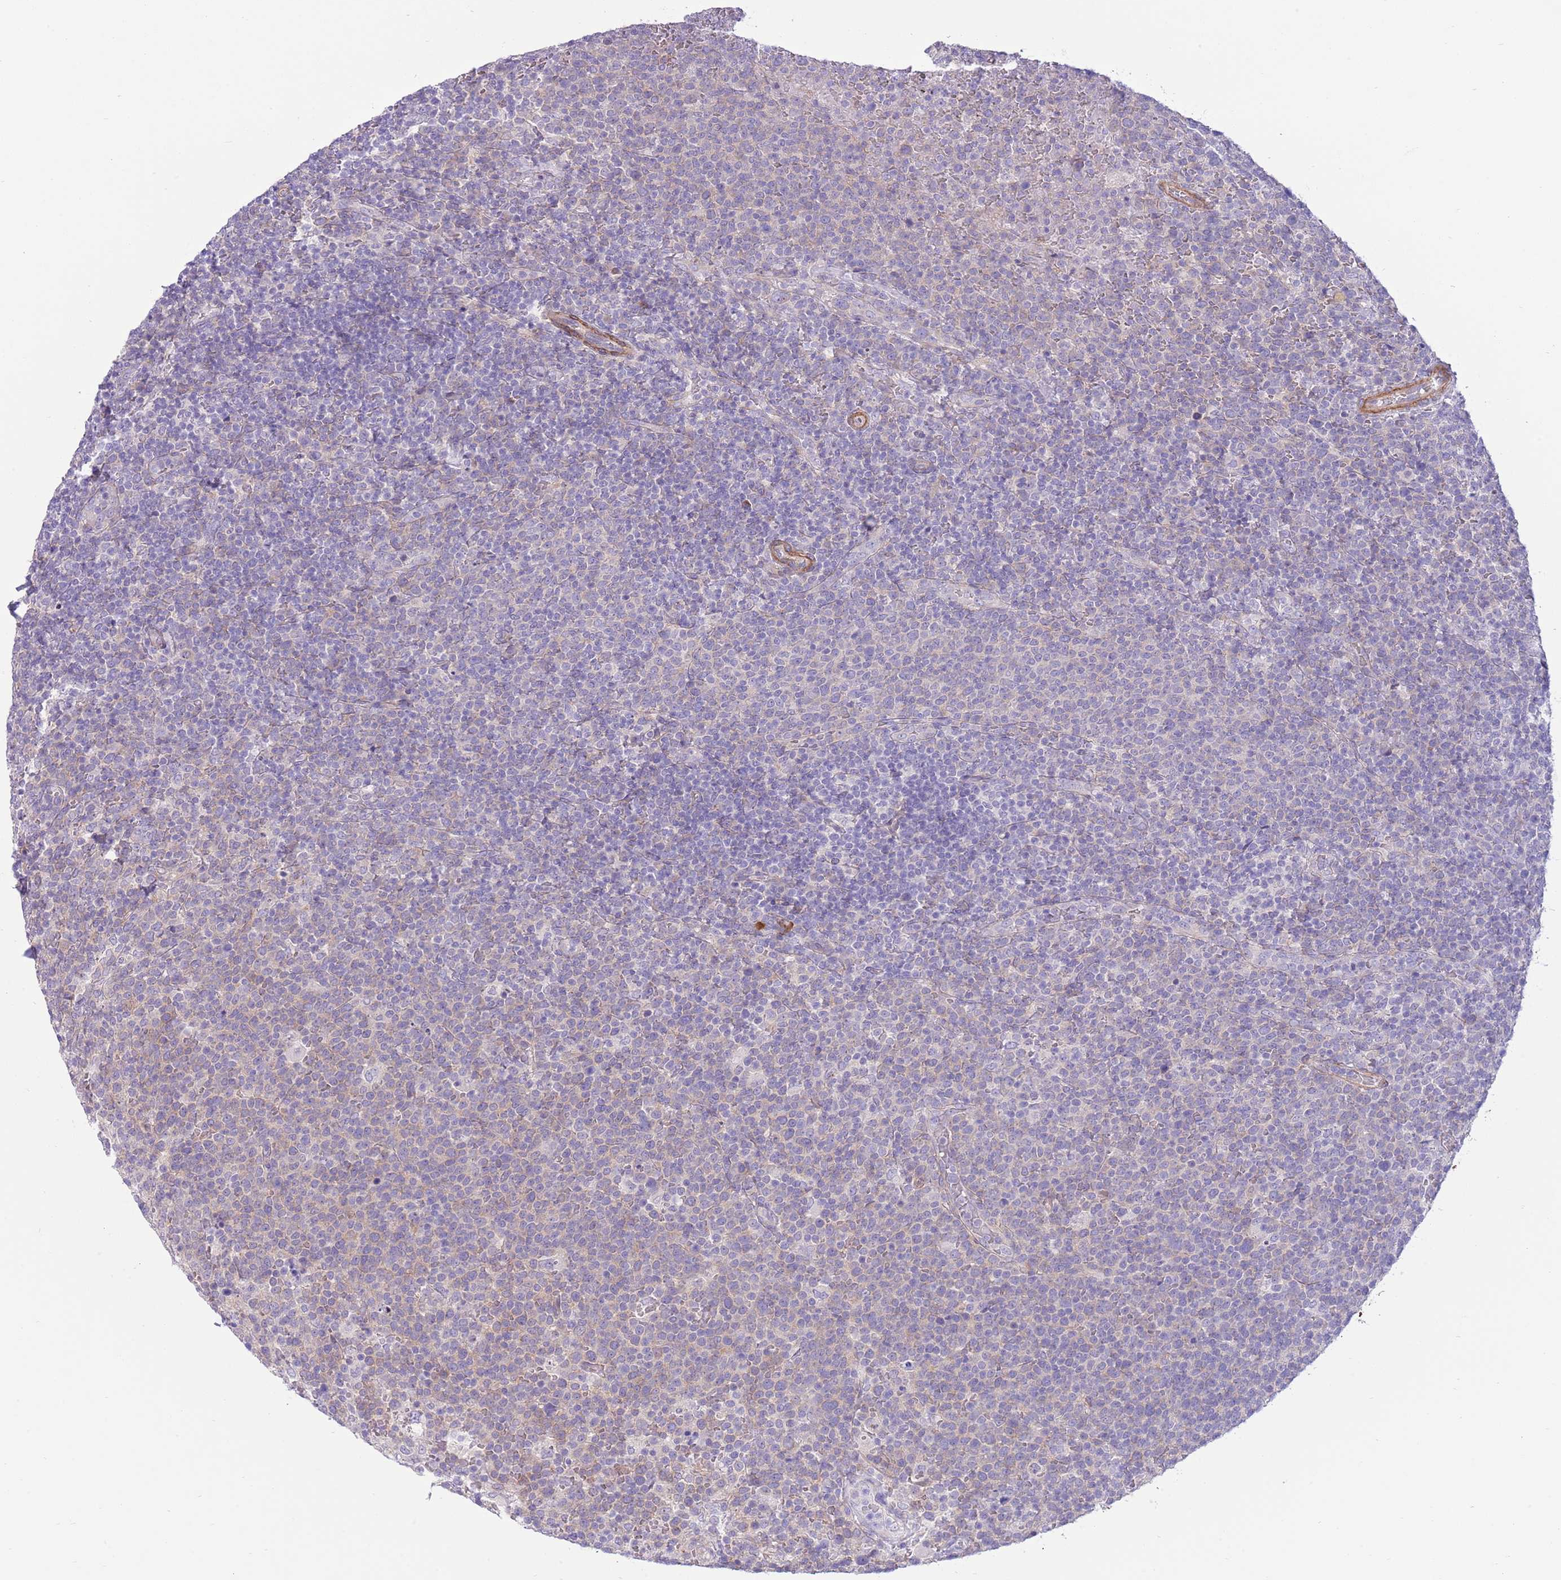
{"staining": {"intensity": "weak", "quantity": "<25%", "location": "cytoplasmic/membranous"}, "tissue": "lymphoma", "cell_type": "Tumor cells", "image_type": "cancer", "snomed": [{"axis": "morphology", "description": "Malignant lymphoma, non-Hodgkin's type, High grade"}, {"axis": "topography", "description": "Lymph node"}], "caption": "Lymphoma stained for a protein using immunohistochemistry (IHC) shows no positivity tumor cells.", "gene": "ZC4H2", "patient": {"sex": "male", "age": 61}}